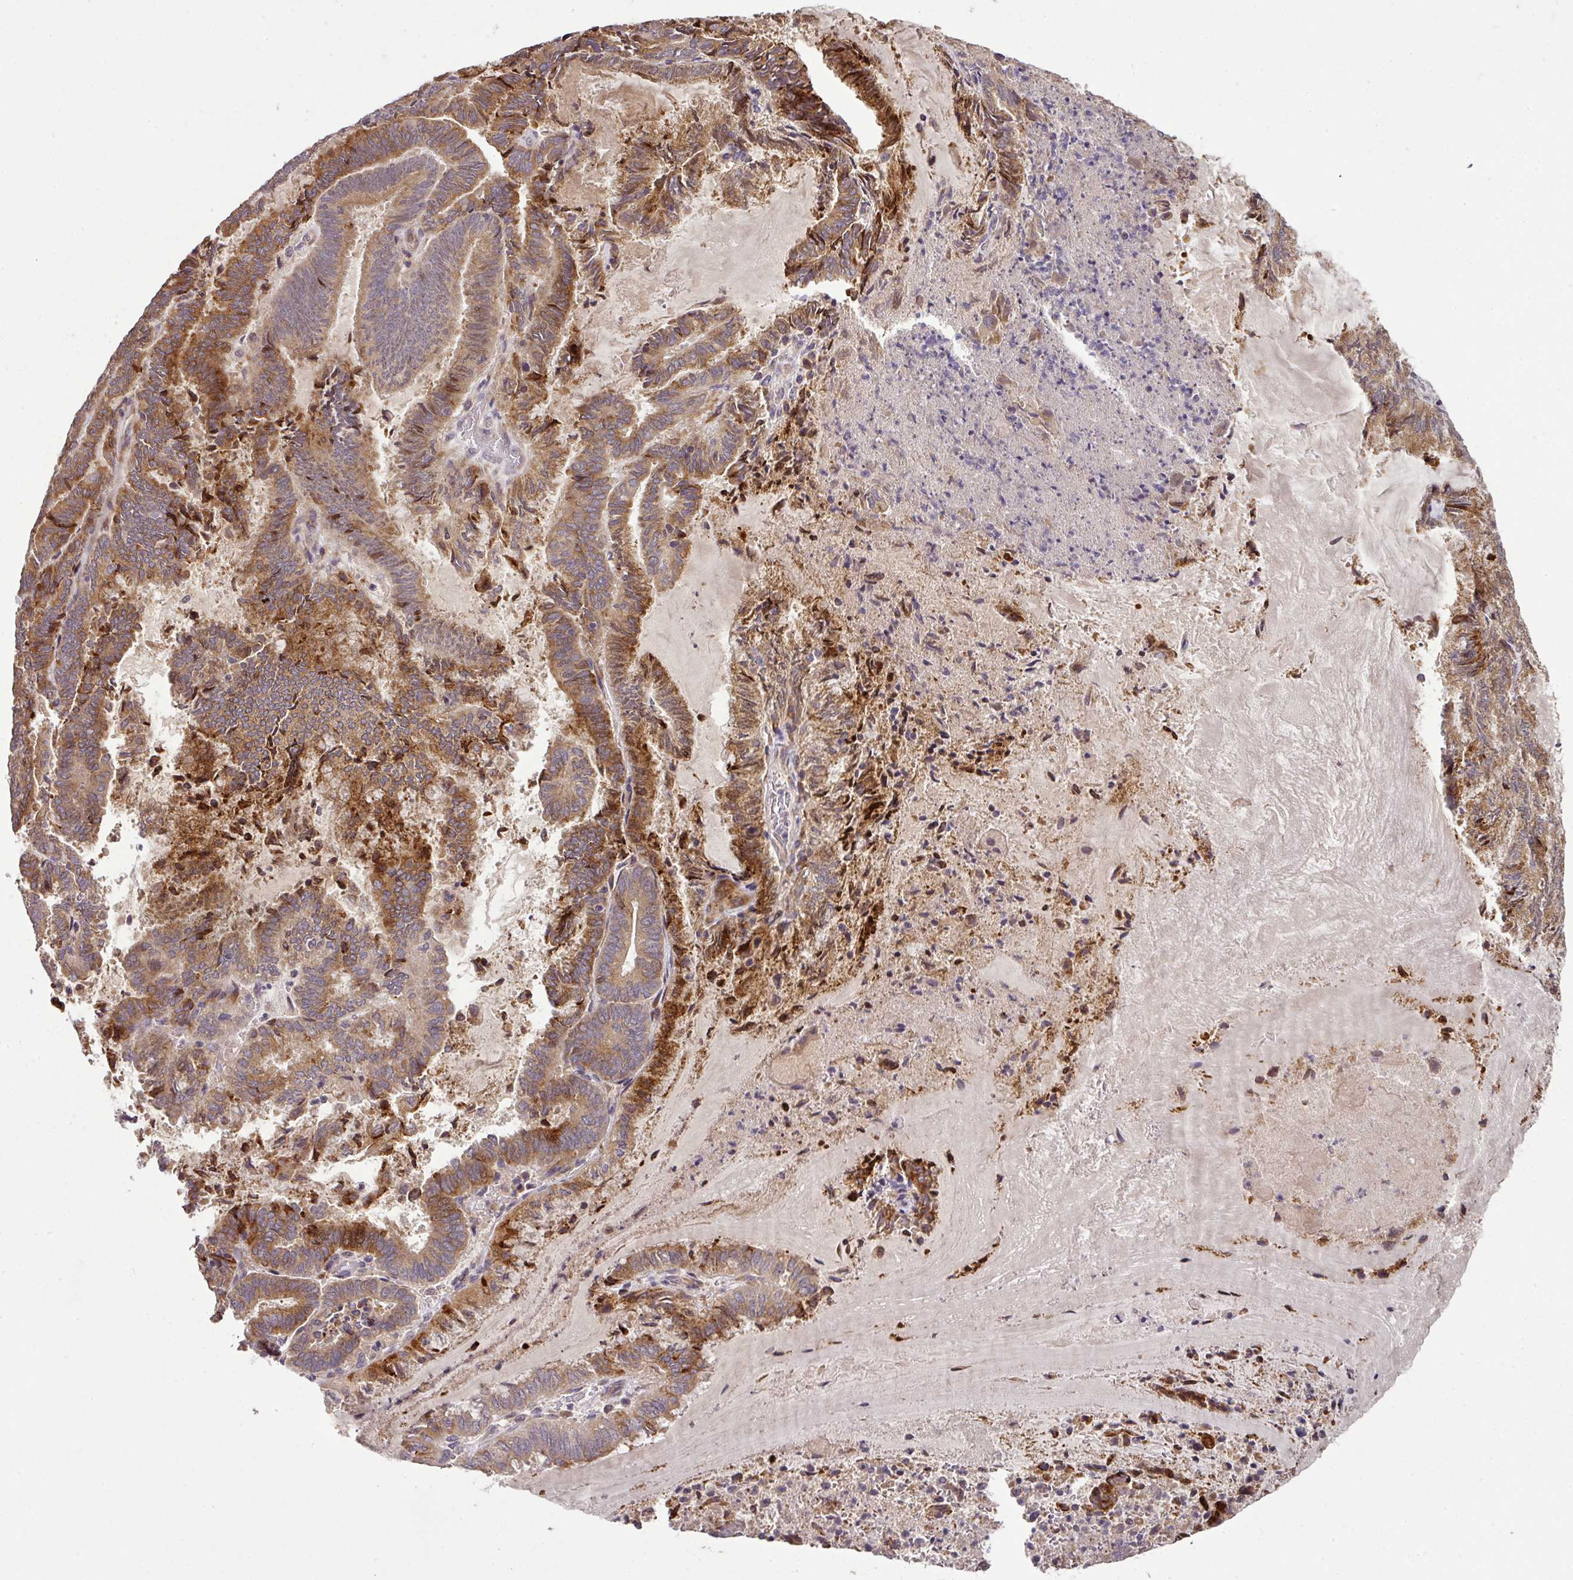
{"staining": {"intensity": "moderate", "quantity": ">75%", "location": "cytoplasmic/membranous"}, "tissue": "endometrial cancer", "cell_type": "Tumor cells", "image_type": "cancer", "snomed": [{"axis": "morphology", "description": "Adenocarcinoma, NOS"}, {"axis": "topography", "description": "Endometrium"}], "caption": "Immunohistochemistry (IHC) staining of endometrial cancer (adenocarcinoma), which shows medium levels of moderate cytoplasmic/membranous staining in approximately >75% of tumor cells indicating moderate cytoplasmic/membranous protein positivity. The staining was performed using DAB (3,3'-diaminobenzidine) (brown) for protein detection and nuclei were counterstained in hematoxylin (blue).", "gene": "SPCS3", "patient": {"sex": "female", "age": 80}}